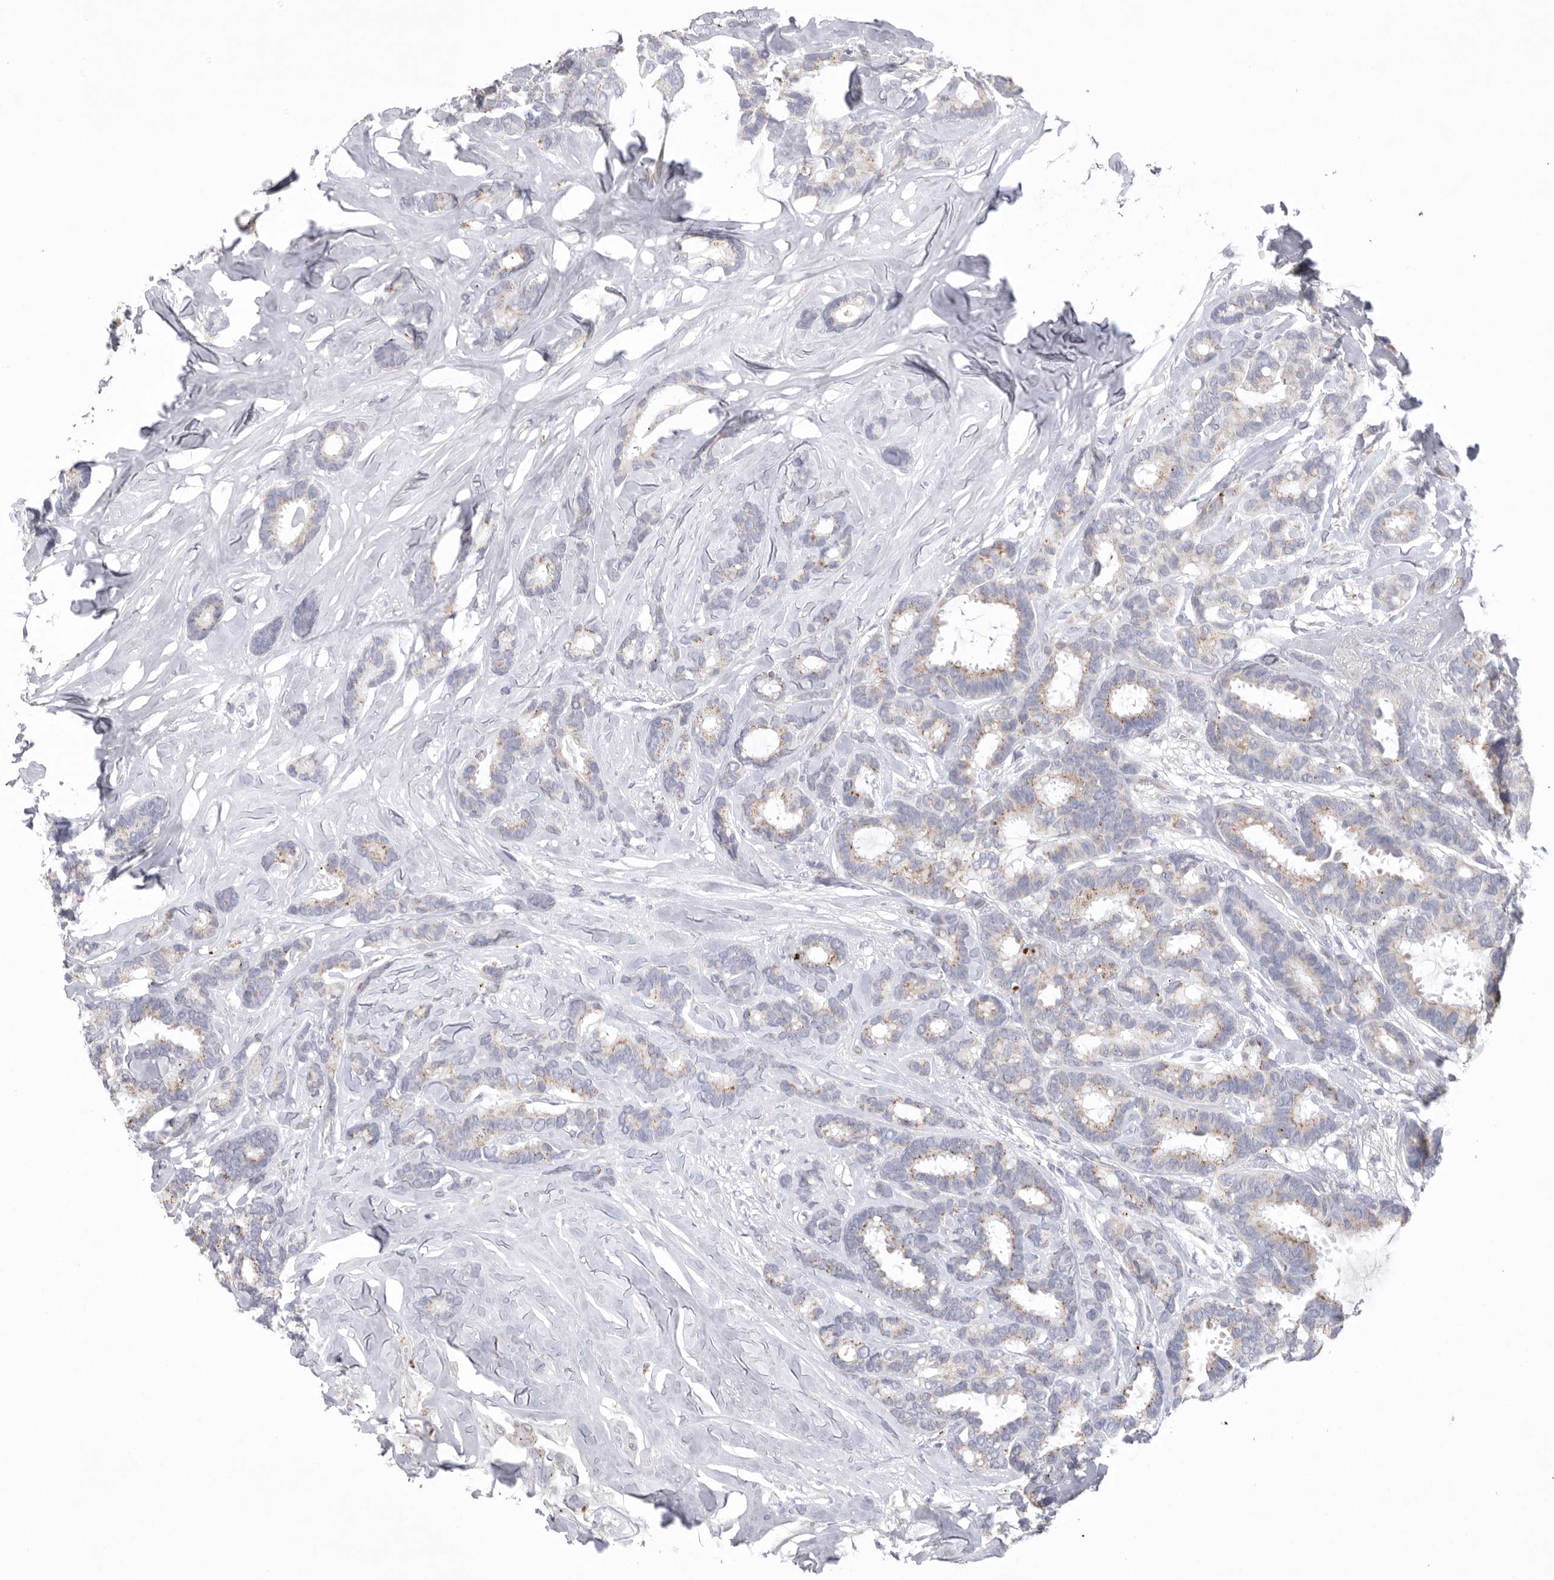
{"staining": {"intensity": "weak", "quantity": "<25%", "location": "cytoplasmic/membranous"}, "tissue": "breast cancer", "cell_type": "Tumor cells", "image_type": "cancer", "snomed": [{"axis": "morphology", "description": "Duct carcinoma"}, {"axis": "topography", "description": "Breast"}], "caption": "High magnification brightfield microscopy of breast invasive ductal carcinoma stained with DAB (3,3'-diaminobenzidine) (brown) and counterstained with hematoxylin (blue): tumor cells show no significant expression.", "gene": "VDAC3", "patient": {"sex": "female", "age": 87}}